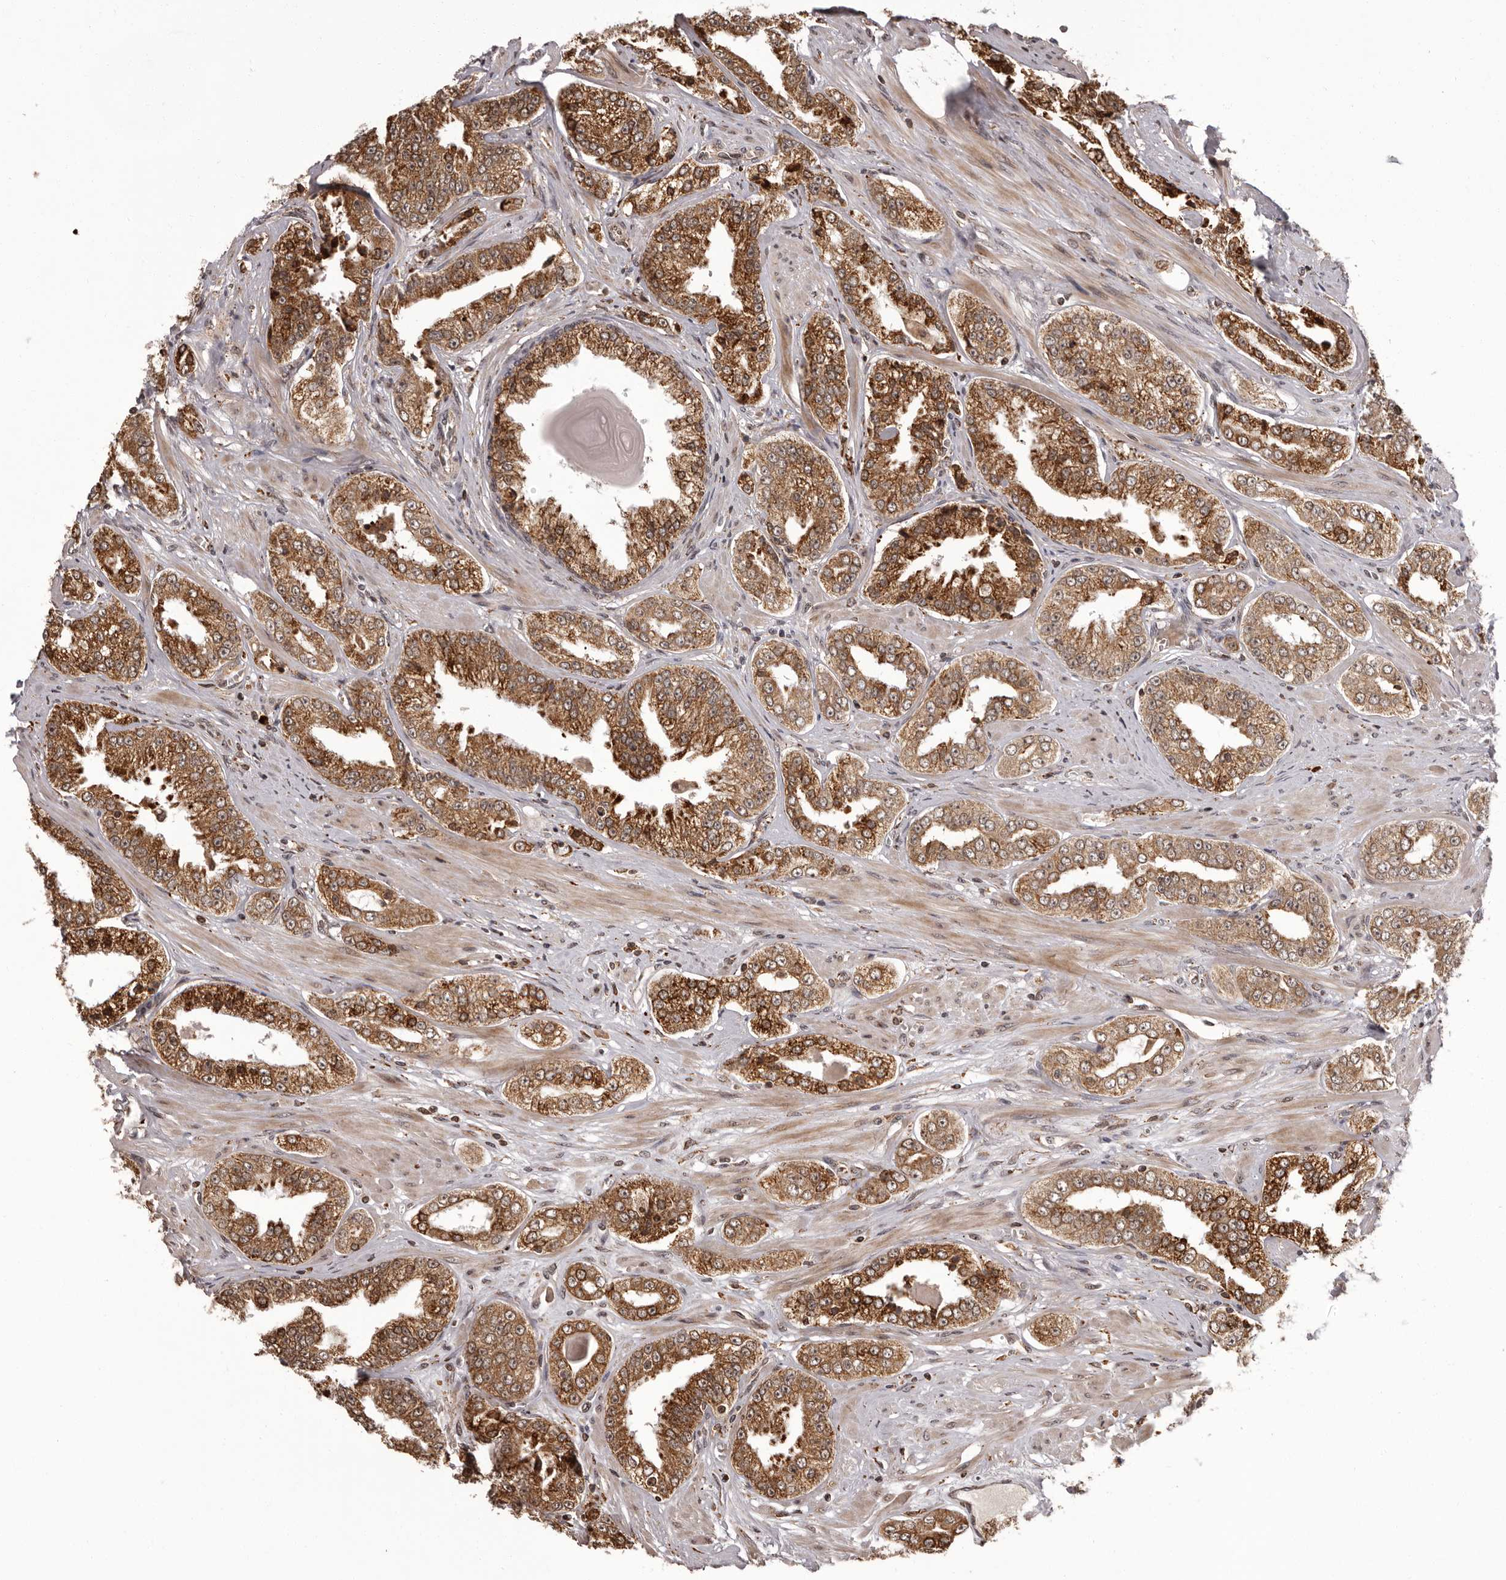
{"staining": {"intensity": "strong", "quantity": ">75%", "location": "cytoplasmic/membranous"}, "tissue": "prostate cancer", "cell_type": "Tumor cells", "image_type": "cancer", "snomed": [{"axis": "morphology", "description": "Adenocarcinoma, High grade"}, {"axis": "topography", "description": "Prostate"}], "caption": "Prostate cancer stained with a brown dye exhibits strong cytoplasmic/membranous positive staining in about >75% of tumor cells.", "gene": "IL32", "patient": {"sex": "male", "age": 71}}